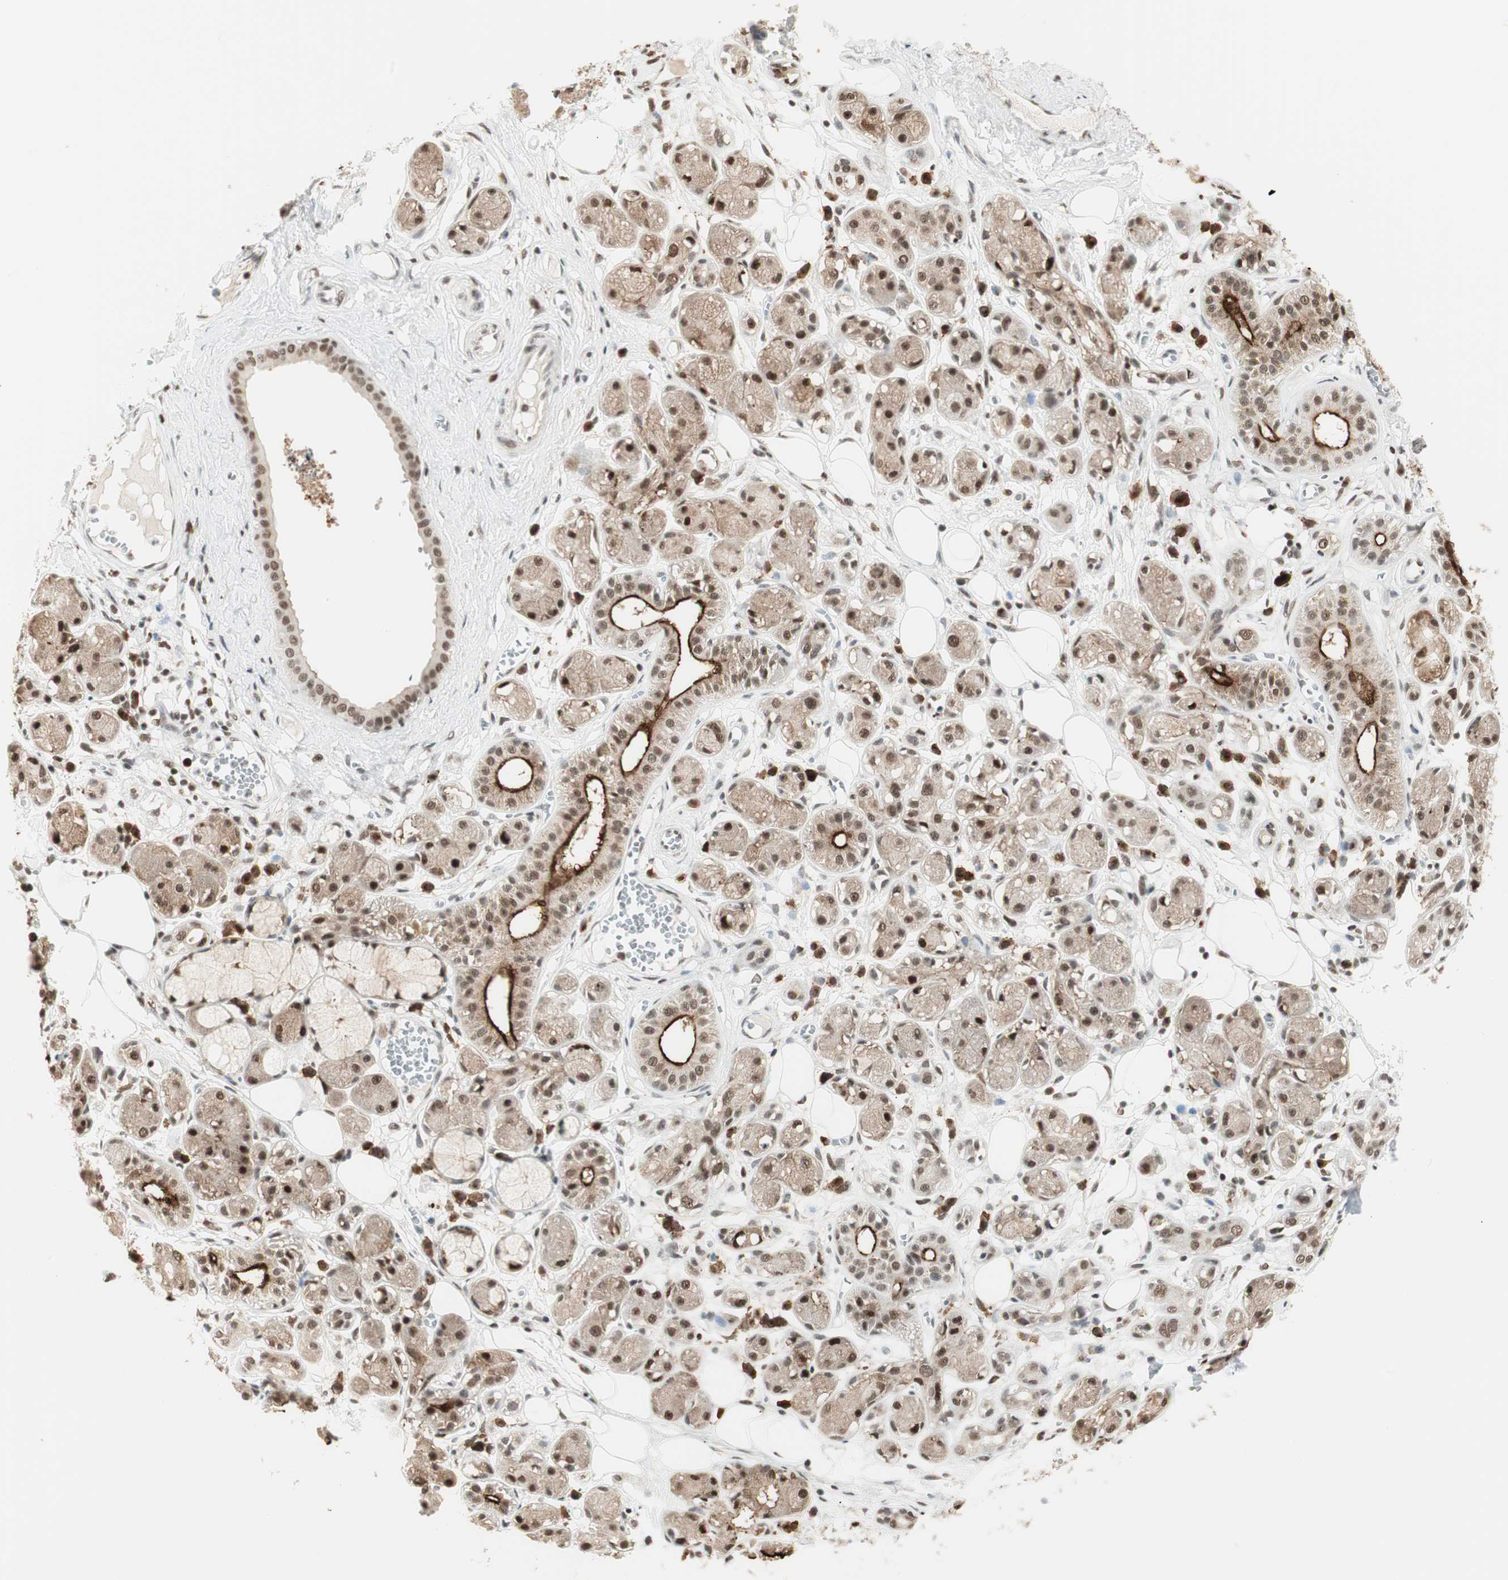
{"staining": {"intensity": "moderate", "quantity": ">75%", "location": "nuclear"}, "tissue": "adipose tissue", "cell_type": "Adipocytes", "image_type": "normal", "snomed": [{"axis": "morphology", "description": "Normal tissue, NOS"}, {"axis": "morphology", "description": "Inflammation, NOS"}, {"axis": "topography", "description": "Vascular tissue"}, {"axis": "topography", "description": "Salivary gland"}], "caption": "This histopathology image demonstrates unremarkable adipose tissue stained with immunohistochemistry (IHC) to label a protein in brown. The nuclear of adipocytes show moderate positivity for the protein. Nuclei are counter-stained blue.", "gene": "SMARCE1", "patient": {"sex": "female", "age": 75}}